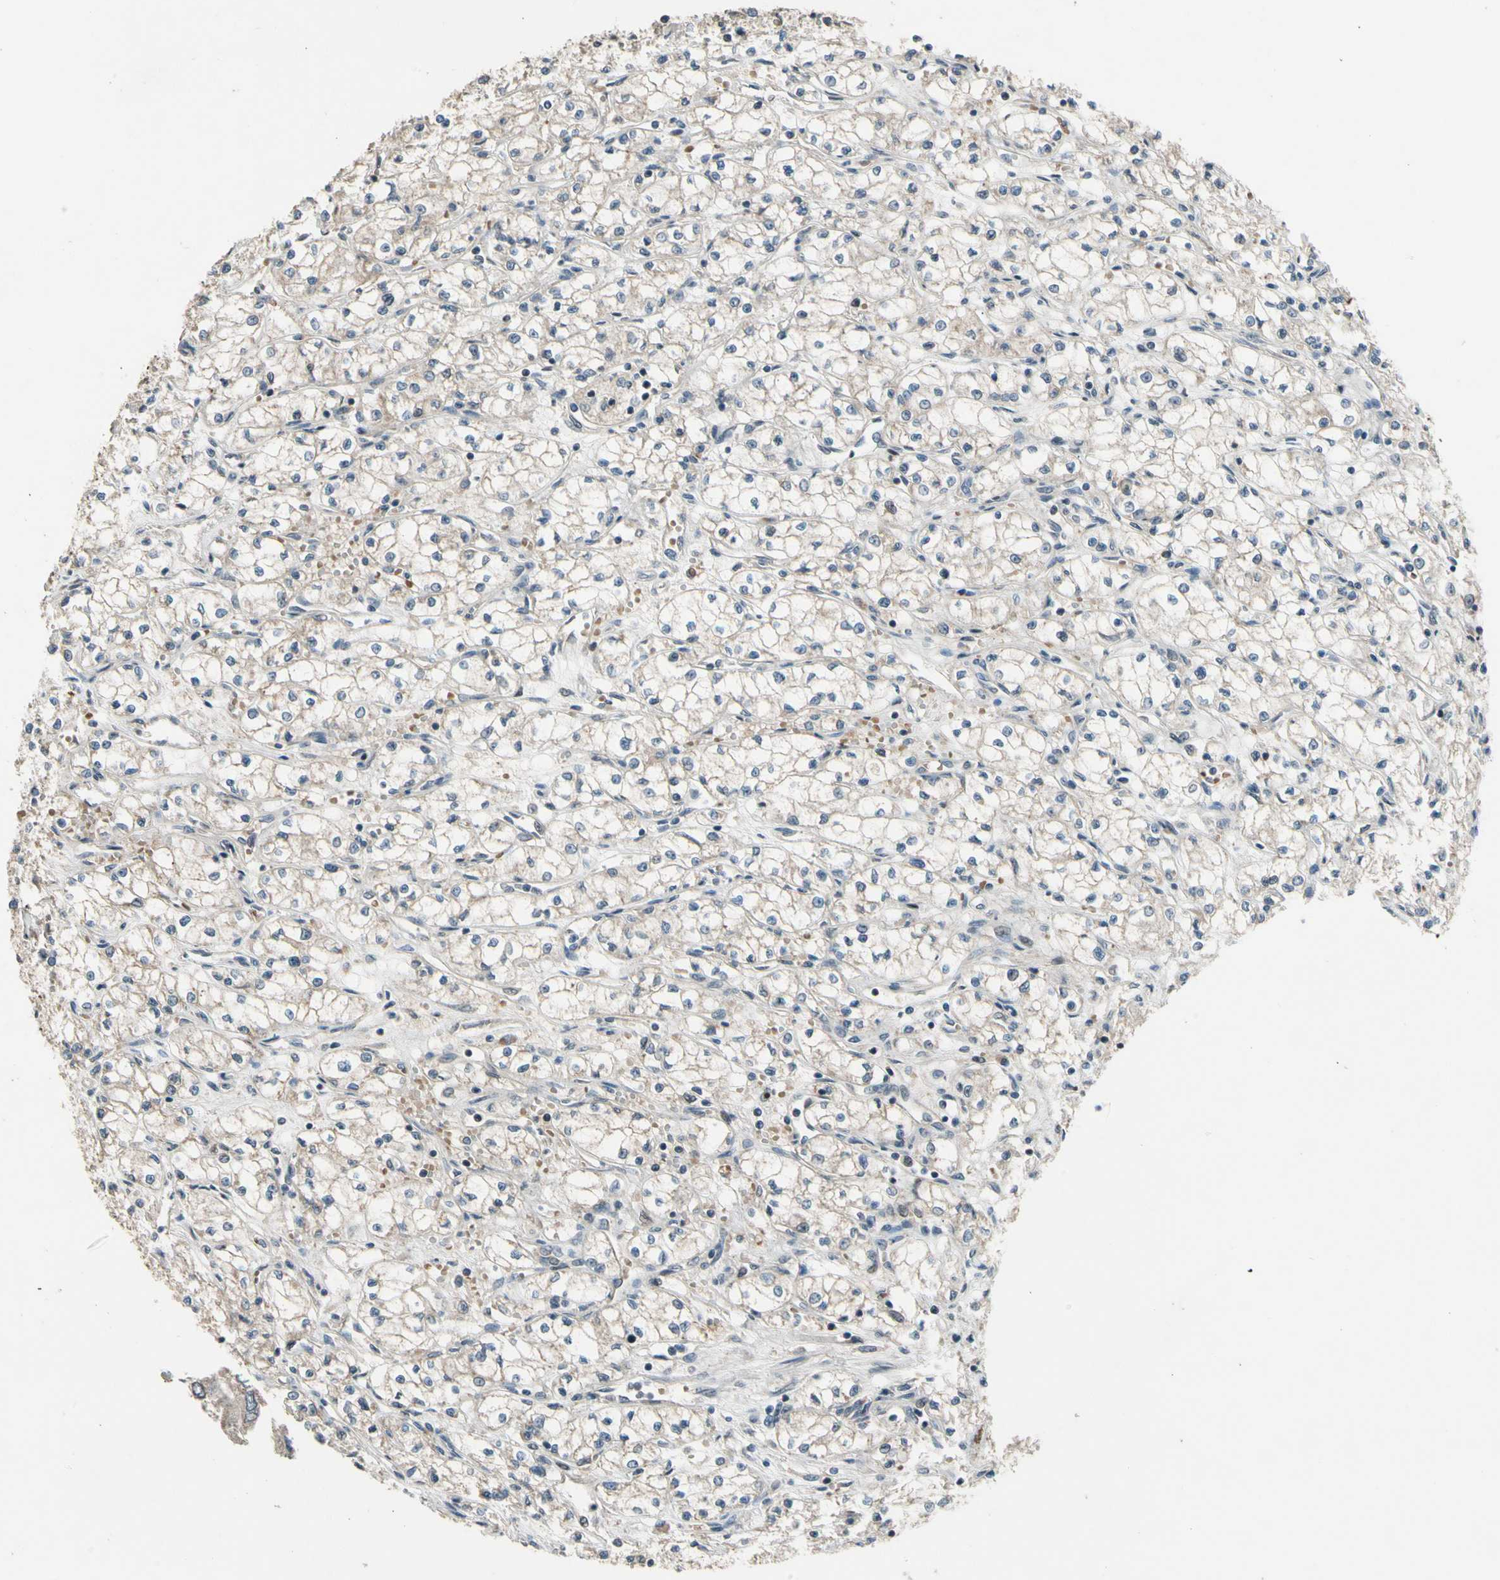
{"staining": {"intensity": "negative", "quantity": "none", "location": "none"}, "tissue": "renal cancer", "cell_type": "Tumor cells", "image_type": "cancer", "snomed": [{"axis": "morphology", "description": "Normal tissue, NOS"}, {"axis": "morphology", "description": "Adenocarcinoma, NOS"}, {"axis": "topography", "description": "Kidney"}], "caption": "Immunohistochemistry (IHC) histopathology image of adenocarcinoma (renal) stained for a protein (brown), which shows no positivity in tumor cells.", "gene": "ZNF184", "patient": {"sex": "male", "age": 59}}